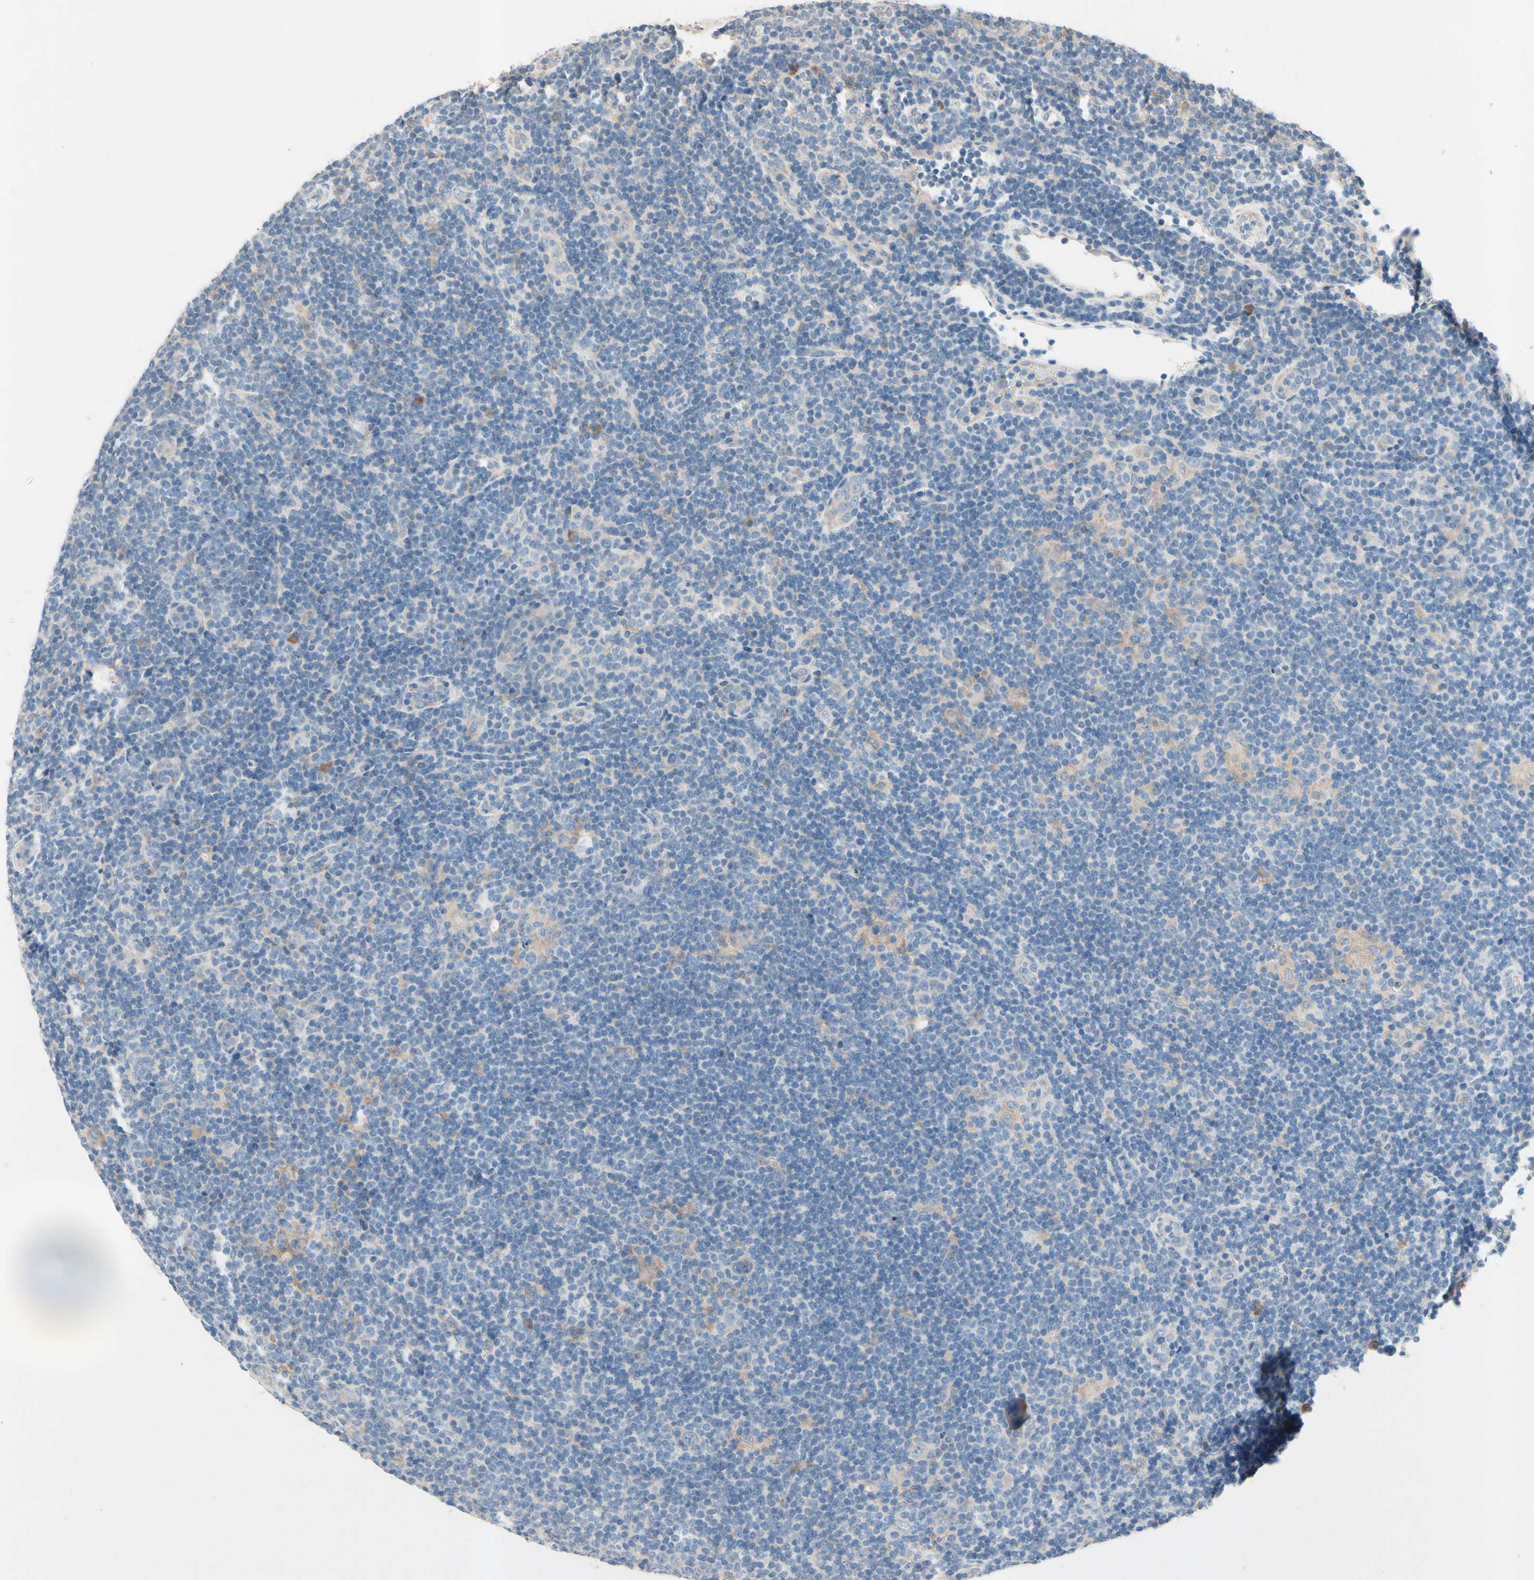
{"staining": {"intensity": "weak", "quantity": ">75%", "location": "cytoplasmic/membranous"}, "tissue": "lymphoma", "cell_type": "Tumor cells", "image_type": "cancer", "snomed": [{"axis": "morphology", "description": "Hodgkin's disease, NOS"}, {"axis": "topography", "description": "Lymph node"}], "caption": "The photomicrograph shows immunohistochemical staining of lymphoma. There is weak cytoplasmic/membranous positivity is identified in approximately >75% of tumor cells.", "gene": "PRDX4", "patient": {"sex": "female", "age": 57}}